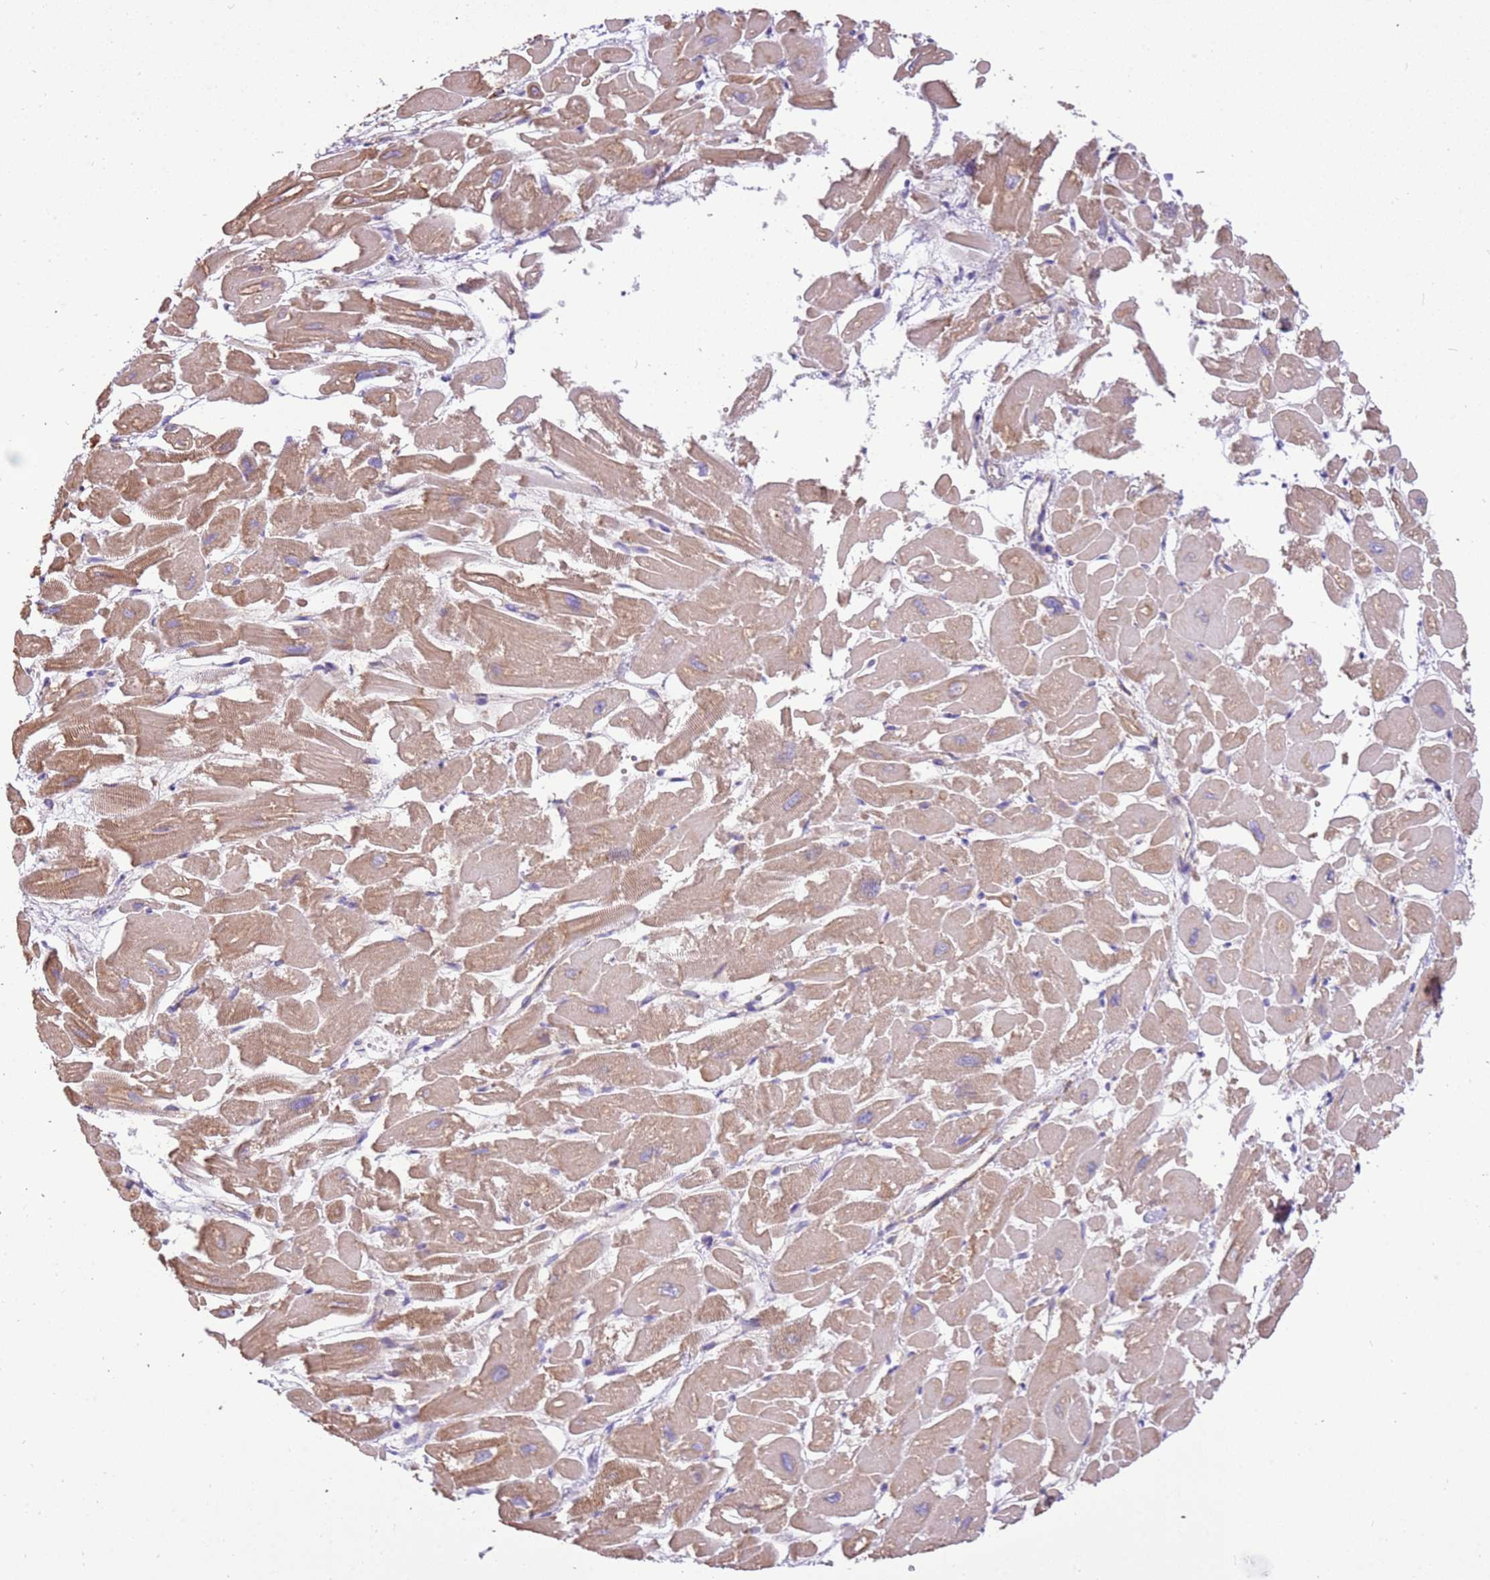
{"staining": {"intensity": "moderate", "quantity": "25%-75%", "location": "cytoplasmic/membranous"}, "tissue": "heart muscle", "cell_type": "Cardiomyocytes", "image_type": "normal", "snomed": [{"axis": "morphology", "description": "Normal tissue, NOS"}, {"axis": "topography", "description": "Heart"}], "caption": "Immunohistochemical staining of benign human heart muscle demonstrates moderate cytoplasmic/membranous protein staining in approximately 25%-75% of cardiomyocytes. (brown staining indicates protein expression, while blue staining denotes nuclei).", "gene": "NAALADL1", "patient": {"sex": "male", "age": 54}}